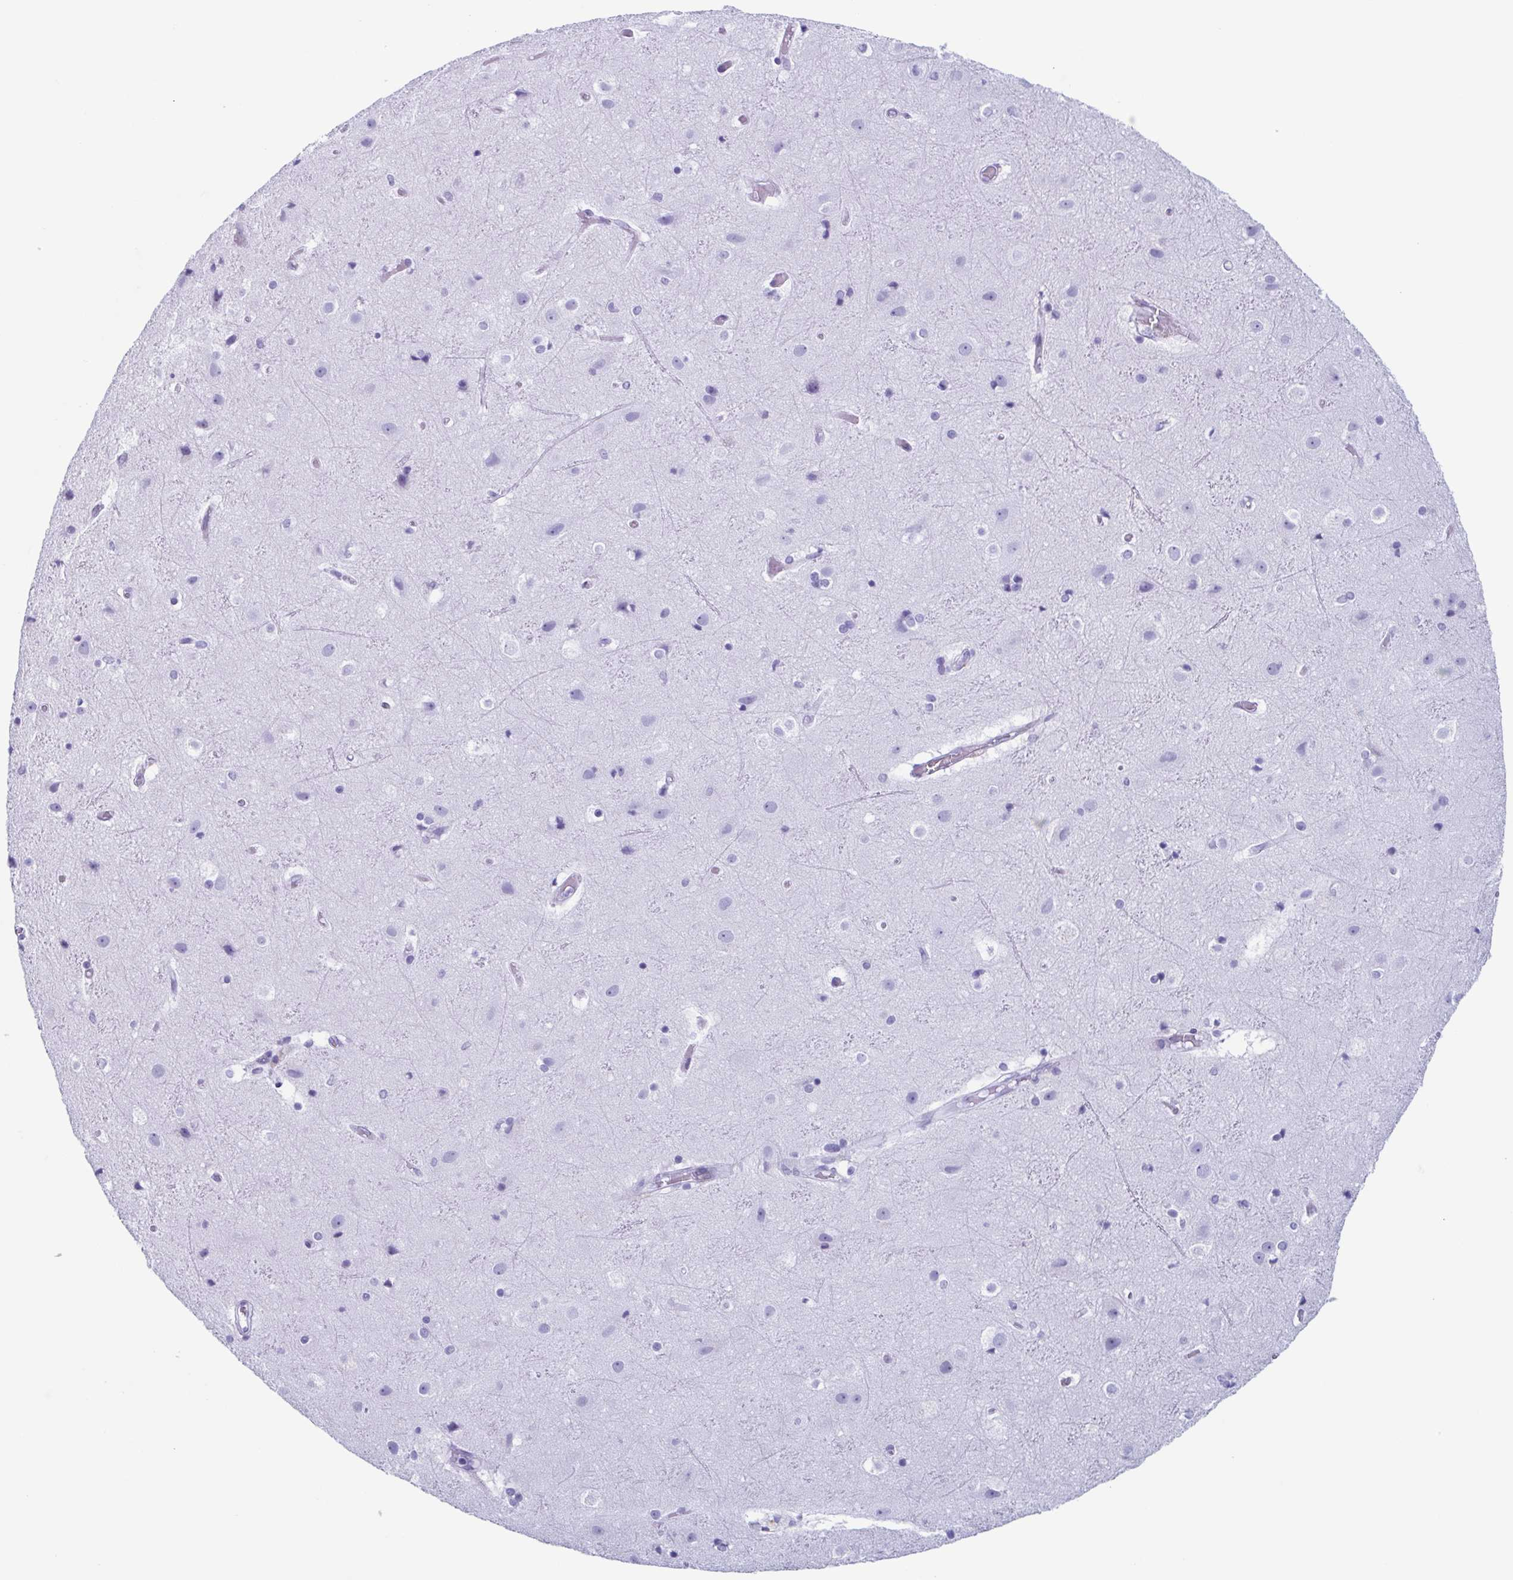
{"staining": {"intensity": "negative", "quantity": "none", "location": "none"}, "tissue": "cerebral cortex", "cell_type": "Endothelial cells", "image_type": "normal", "snomed": [{"axis": "morphology", "description": "Normal tissue, NOS"}, {"axis": "topography", "description": "Cerebral cortex"}], "caption": "This is an immunohistochemistry image of unremarkable human cerebral cortex. There is no staining in endothelial cells.", "gene": "BPI", "patient": {"sex": "female", "age": 52}}